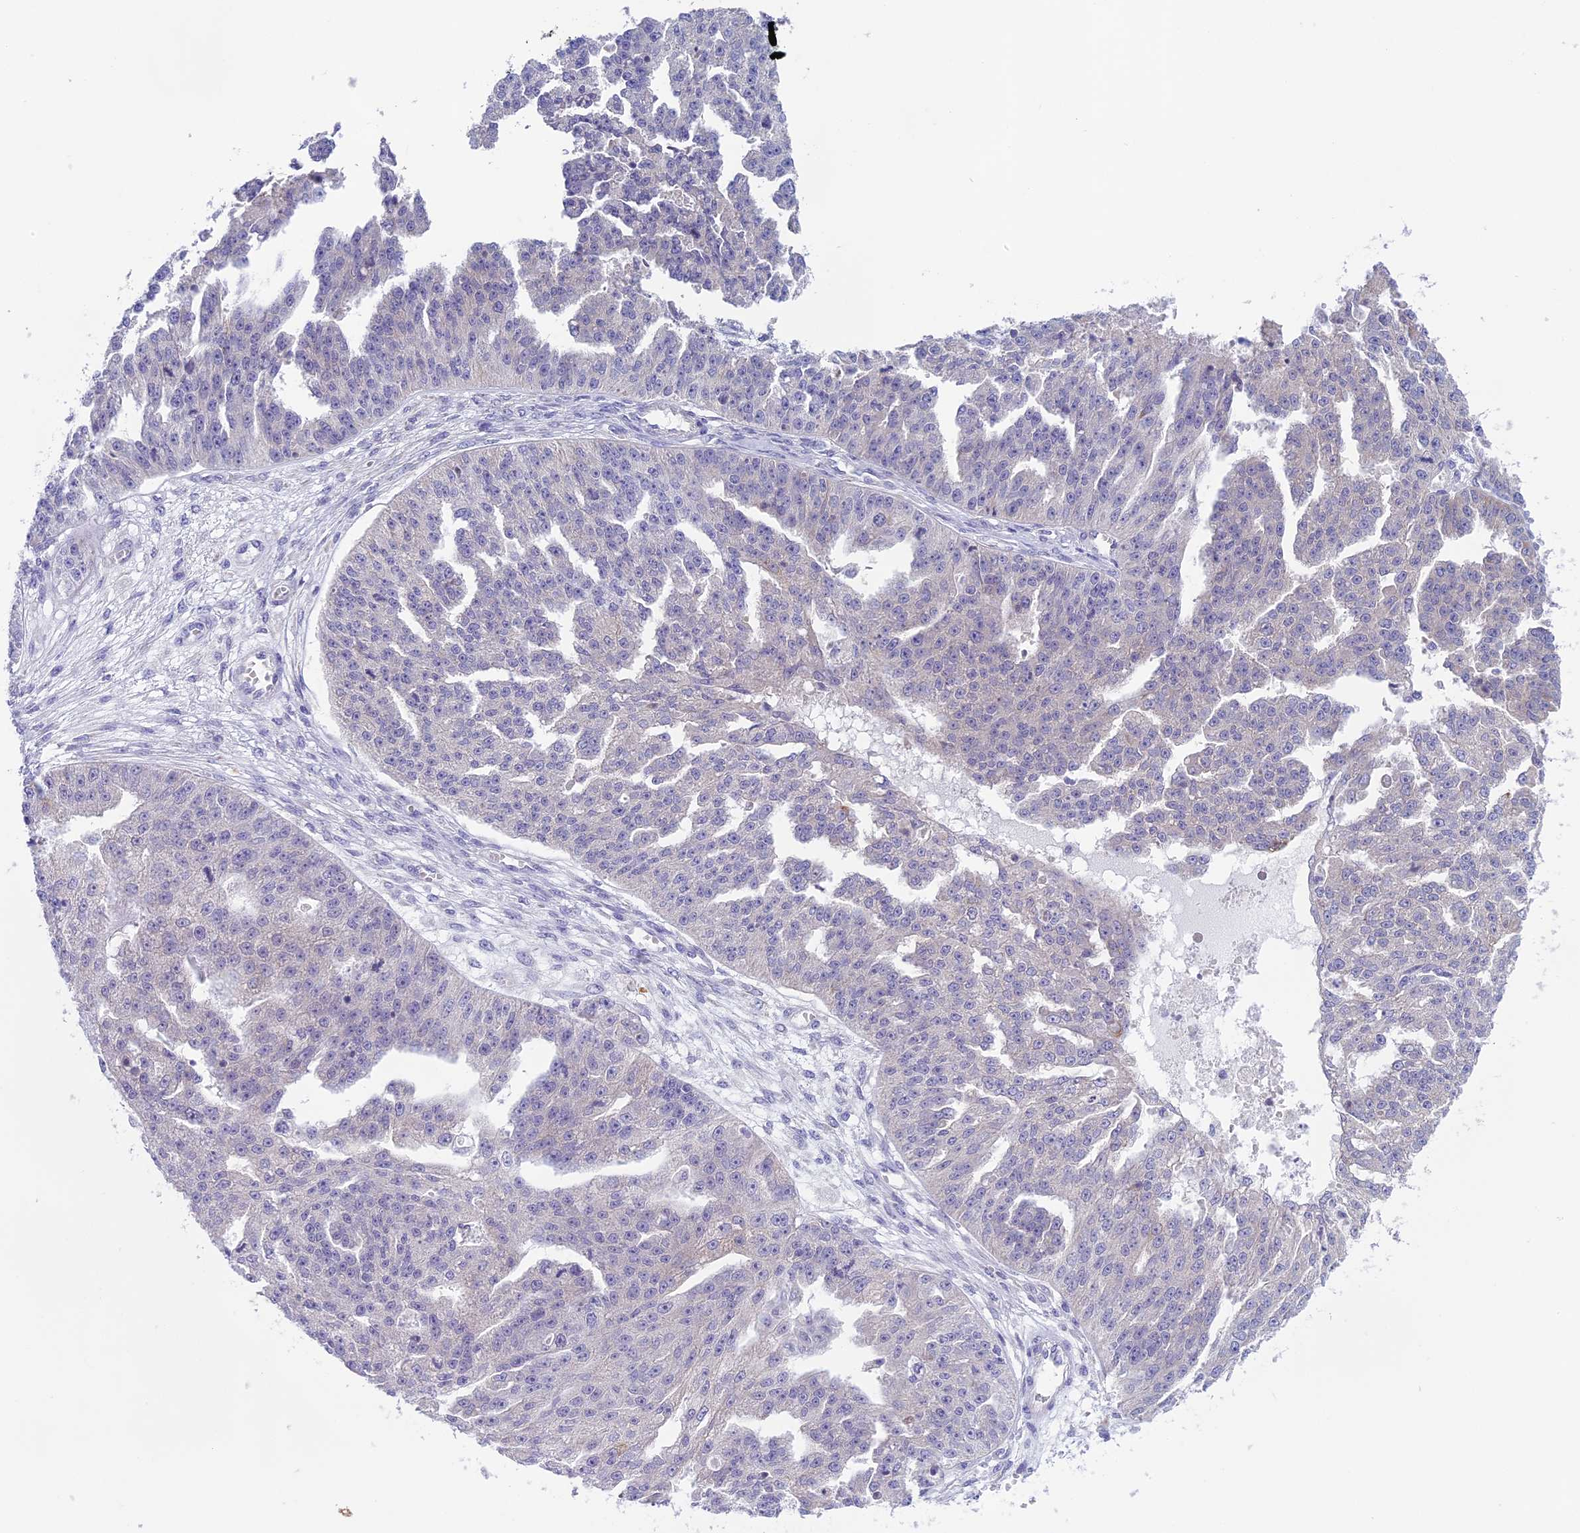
{"staining": {"intensity": "negative", "quantity": "none", "location": "none"}, "tissue": "ovarian cancer", "cell_type": "Tumor cells", "image_type": "cancer", "snomed": [{"axis": "morphology", "description": "Cystadenocarcinoma, serous, NOS"}, {"axis": "topography", "description": "Ovary"}], "caption": "Tumor cells show no significant protein expression in ovarian serous cystadenocarcinoma. Brightfield microscopy of immunohistochemistry (IHC) stained with DAB (brown) and hematoxylin (blue), captured at high magnification.", "gene": "ARHGEF37", "patient": {"sex": "female", "age": 58}}